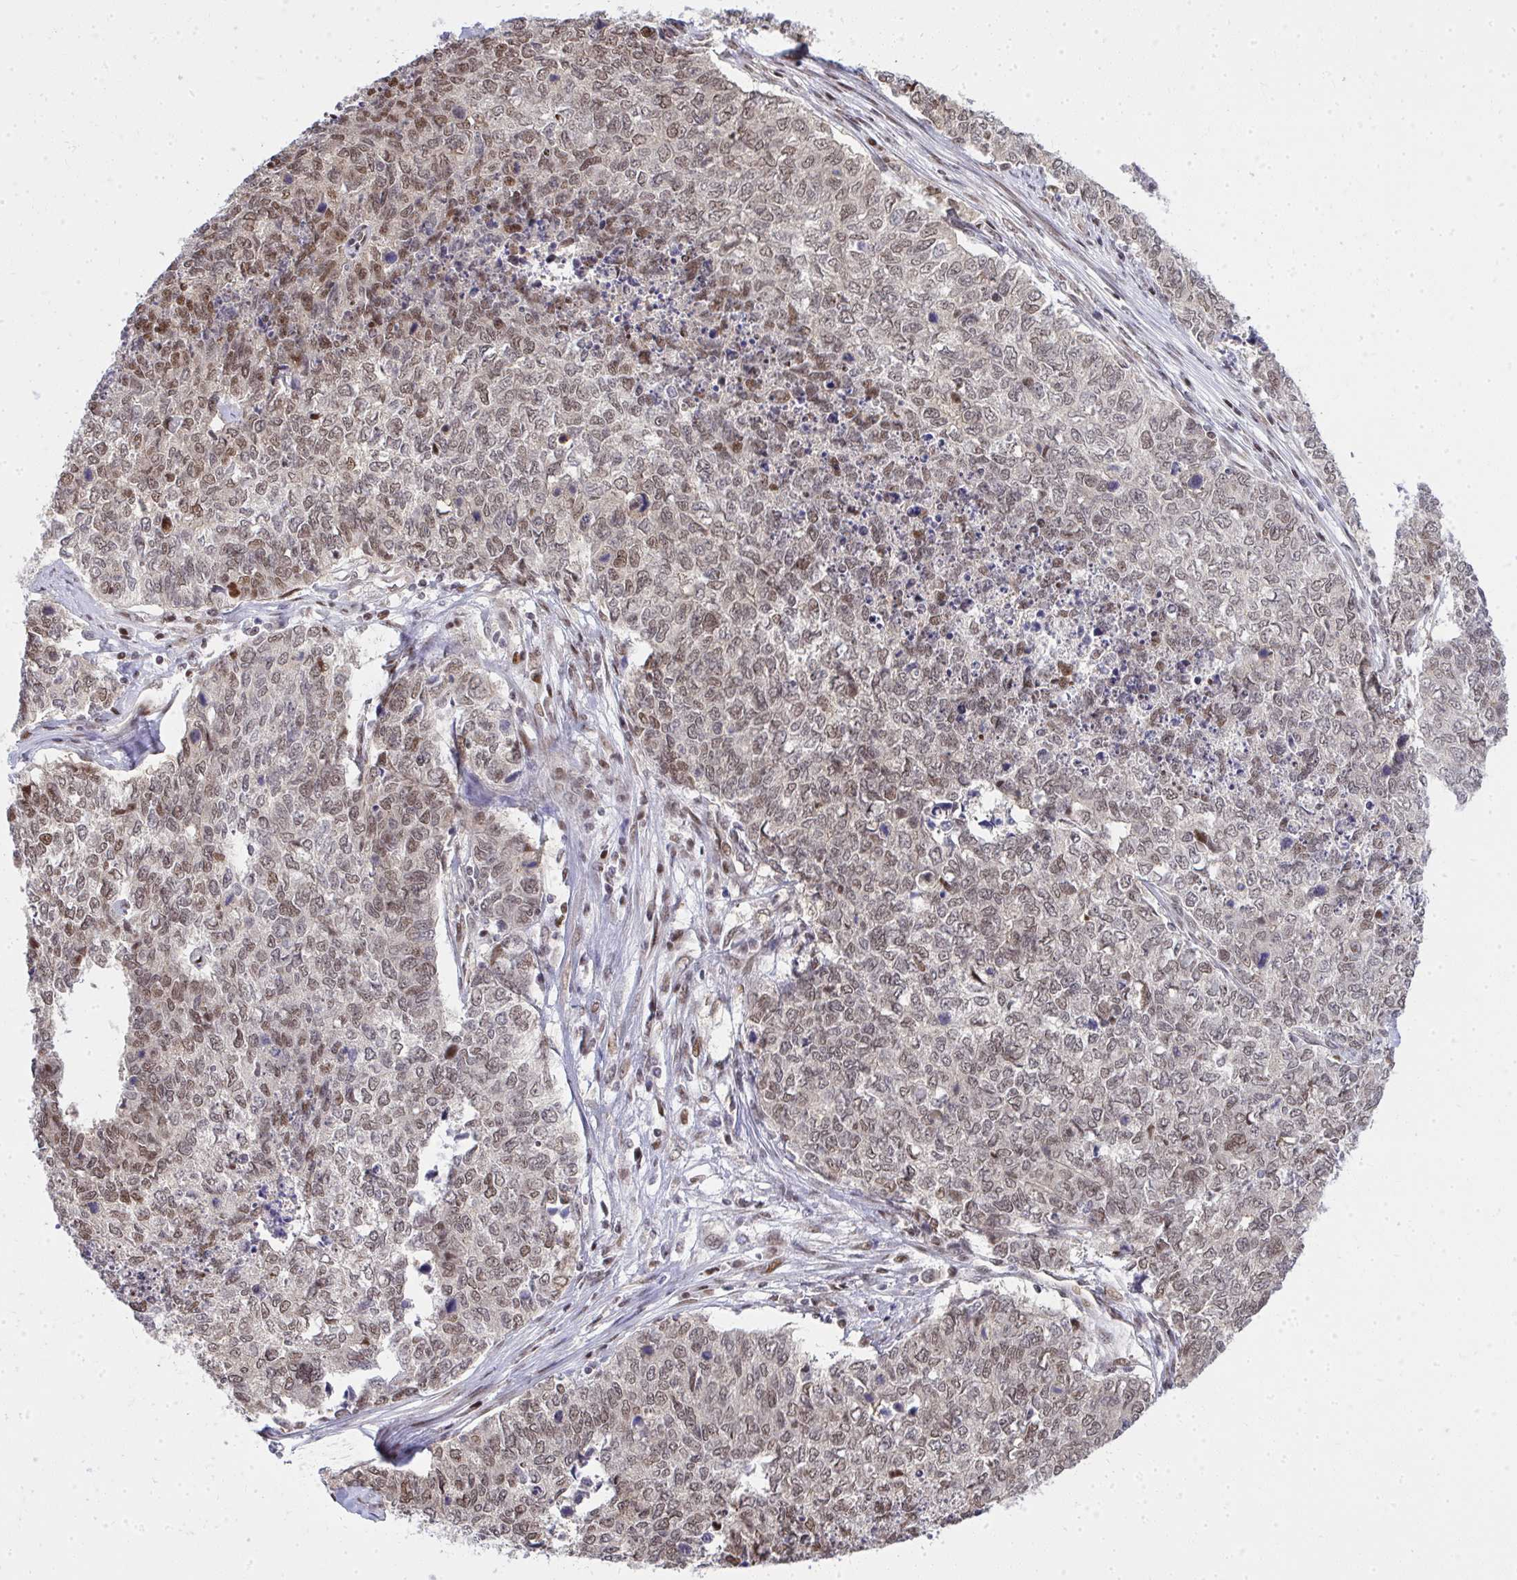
{"staining": {"intensity": "moderate", "quantity": "25%-75%", "location": "nuclear"}, "tissue": "cervical cancer", "cell_type": "Tumor cells", "image_type": "cancer", "snomed": [{"axis": "morphology", "description": "Adenocarcinoma, NOS"}, {"axis": "topography", "description": "Cervix"}], "caption": "Adenocarcinoma (cervical) stained for a protein (brown) reveals moderate nuclear positive expression in about 25%-75% of tumor cells.", "gene": "PIGY", "patient": {"sex": "female", "age": 63}}